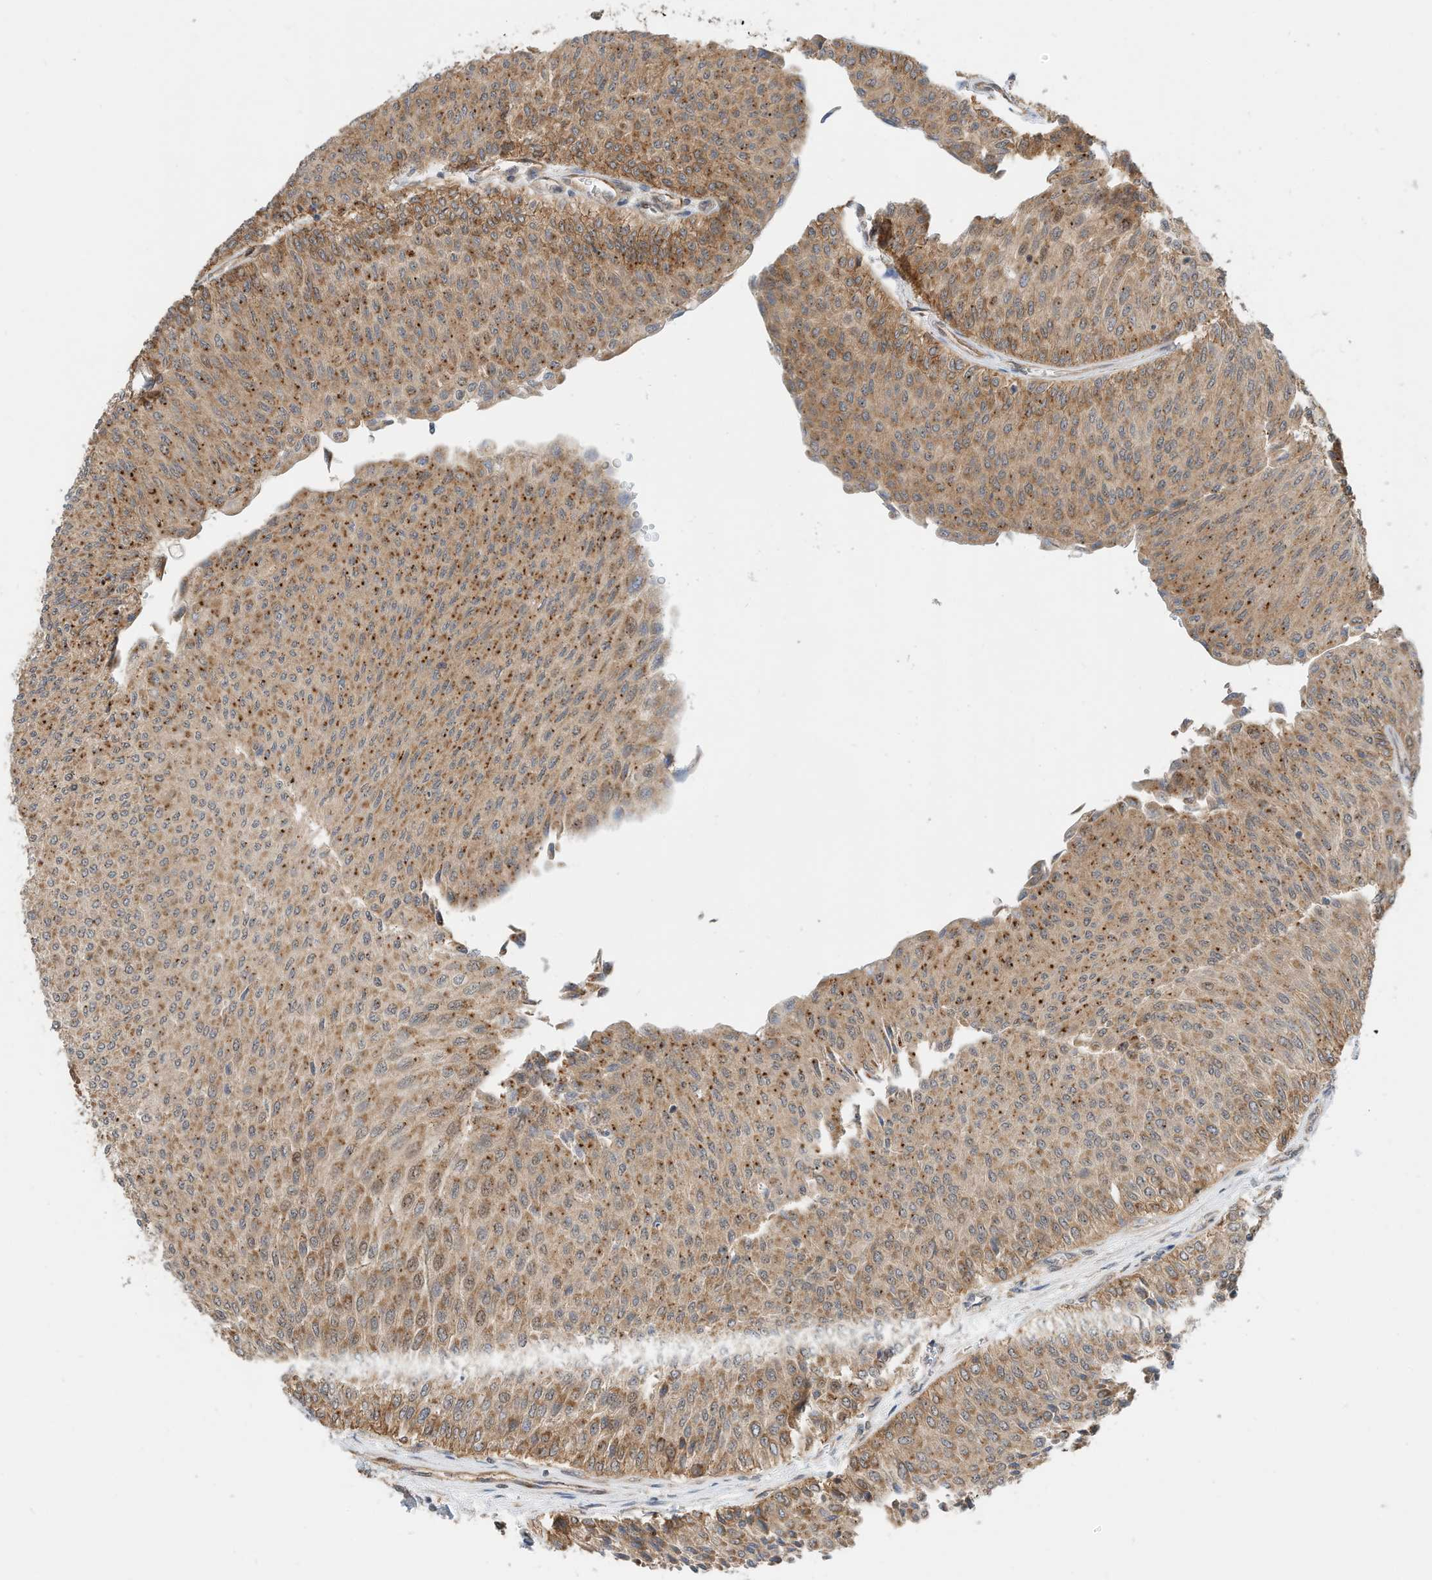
{"staining": {"intensity": "moderate", "quantity": ">75%", "location": "cytoplasmic/membranous"}, "tissue": "urothelial cancer", "cell_type": "Tumor cells", "image_type": "cancer", "snomed": [{"axis": "morphology", "description": "Urothelial carcinoma, Low grade"}, {"axis": "topography", "description": "Urinary bladder"}], "caption": "Immunohistochemistry (IHC) (DAB) staining of human urothelial cancer displays moderate cytoplasmic/membranous protein positivity in about >75% of tumor cells. Immunohistochemistry (IHC) stains the protein in brown and the nuclei are stained blue.", "gene": "CPAMD8", "patient": {"sex": "male", "age": 78}}